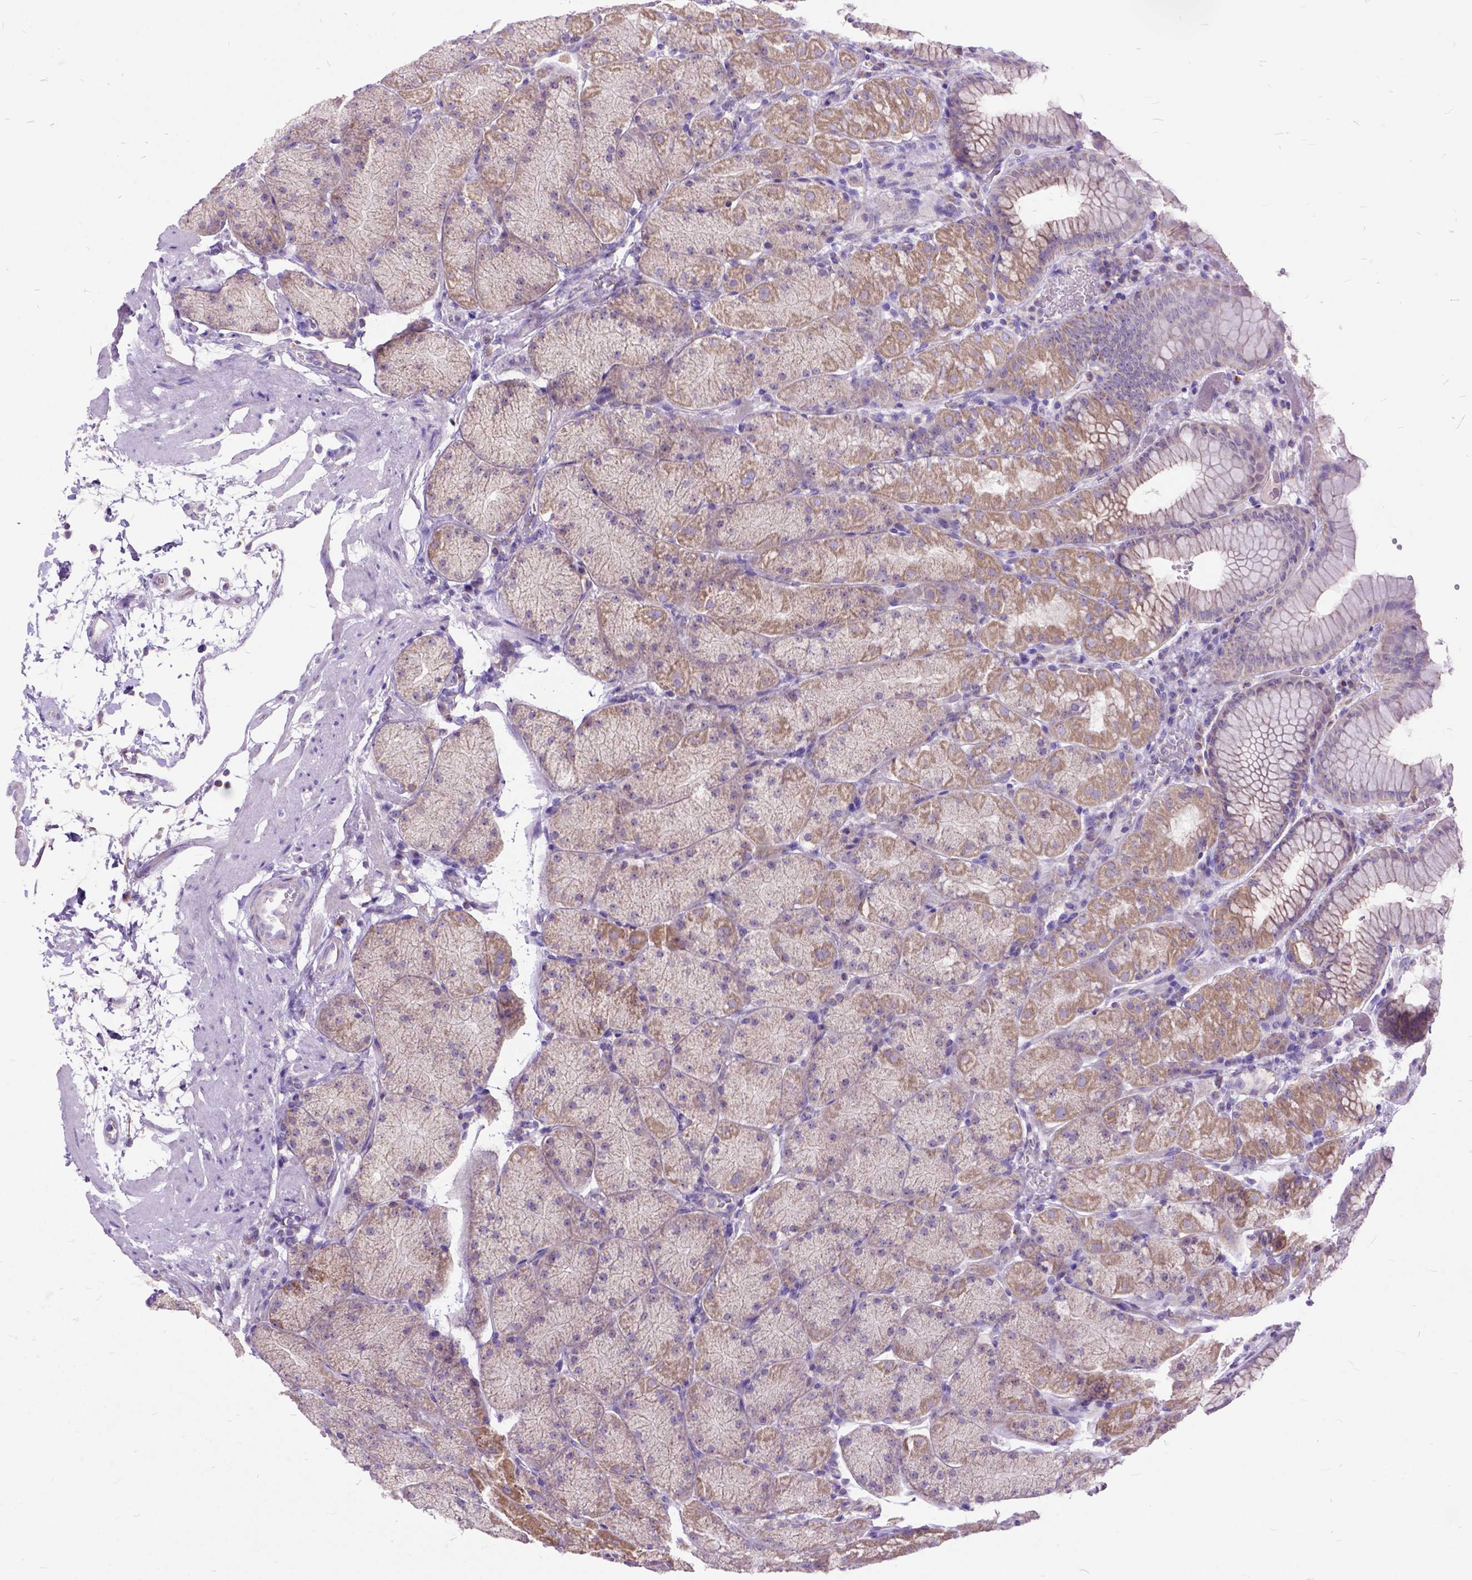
{"staining": {"intensity": "weak", "quantity": "25%-75%", "location": "cytoplasmic/membranous"}, "tissue": "stomach", "cell_type": "Glandular cells", "image_type": "normal", "snomed": [{"axis": "morphology", "description": "Normal tissue, NOS"}, {"axis": "topography", "description": "Stomach, upper"}, {"axis": "topography", "description": "Stomach"}], "caption": "Immunohistochemistry micrograph of normal stomach: stomach stained using immunohistochemistry exhibits low levels of weak protein expression localized specifically in the cytoplasmic/membranous of glandular cells, appearing as a cytoplasmic/membranous brown color.", "gene": "CTAG2", "patient": {"sex": "male", "age": 76}}